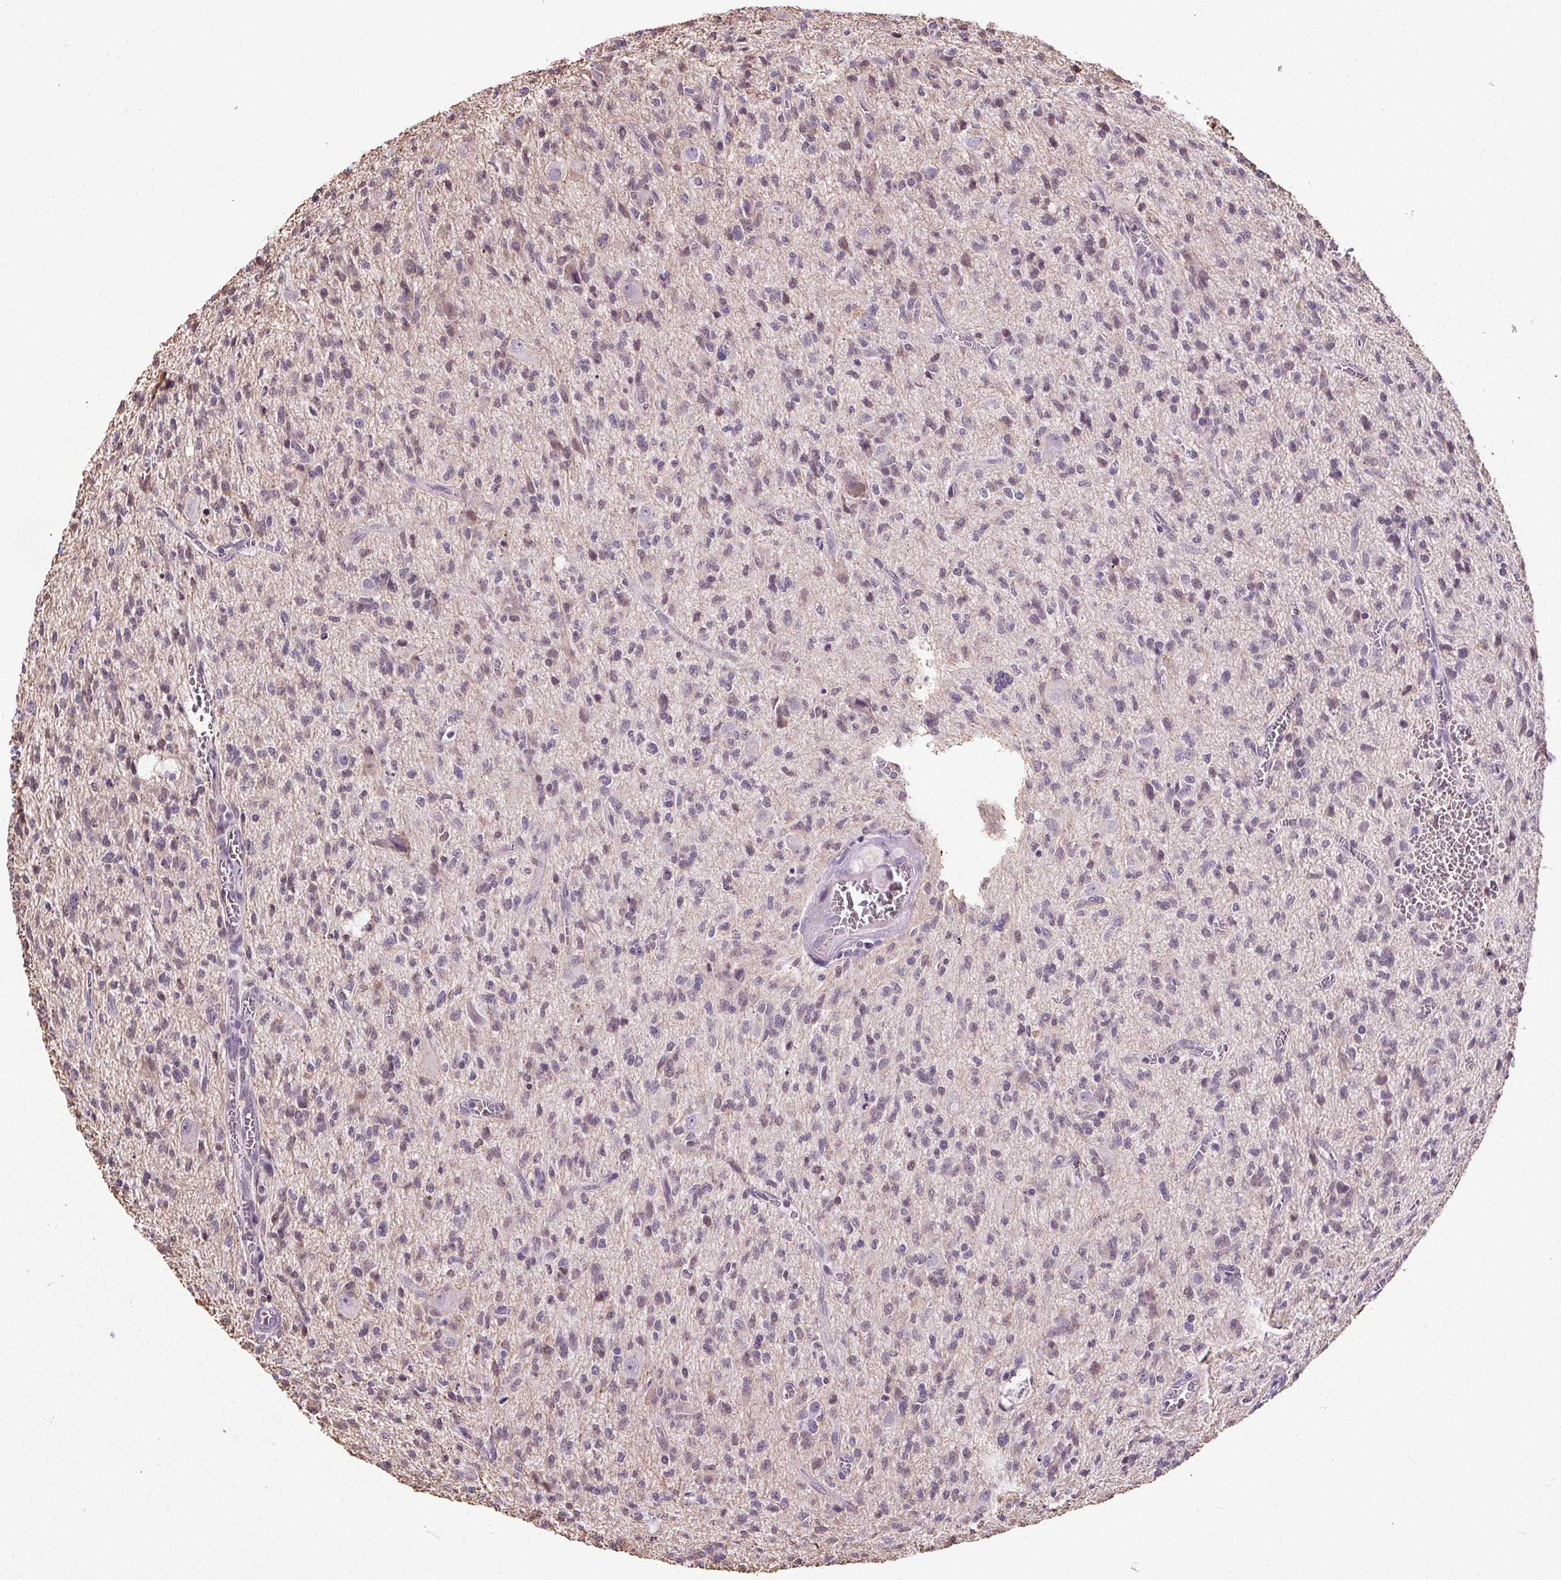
{"staining": {"intensity": "negative", "quantity": "none", "location": "none"}, "tissue": "glioma", "cell_type": "Tumor cells", "image_type": "cancer", "snomed": [{"axis": "morphology", "description": "Glioma, malignant, Low grade"}, {"axis": "topography", "description": "Brain"}], "caption": "The photomicrograph demonstrates no staining of tumor cells in glioma.", "gene": "TMEM240", "patient": {"sex": "male", "age": 64}}